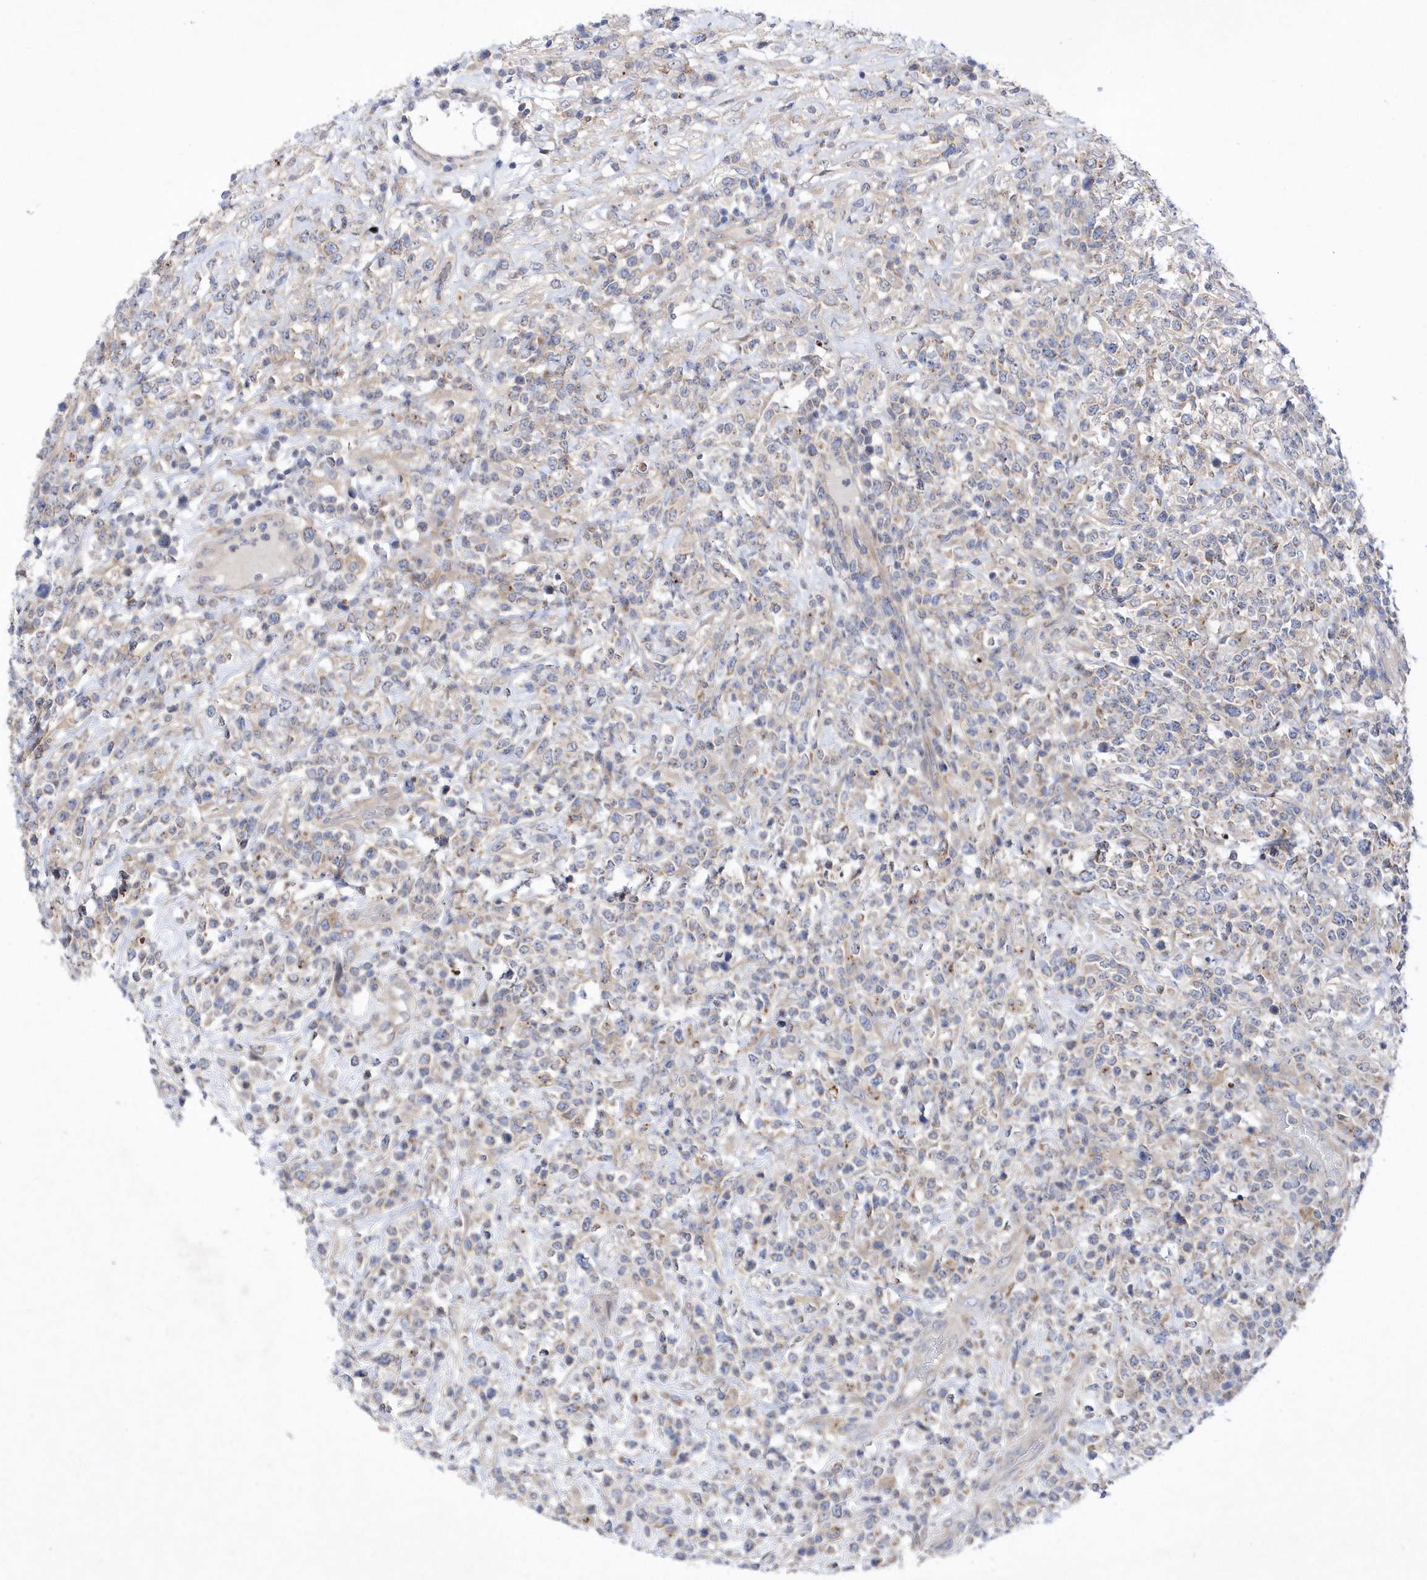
{"staining": {"intensity": "weak", "quantity": "<25%", "location": "cytoplasmic/membranous"}, "tissue": "lymphoma", "cell_type": "Tumor cells", "image_type": "cancer", "snomed": [{"axis": "morphology", "description": "Malignant lymphoma, non-Hodgkin's type, High grade"}, {"axis": "topography", "description": "Colon"}], "caption": "This is an immunohistochemistry histopathology image of human lymphoma. There is no positivity in tumor cells.", "gene": "LONRF2", "patient": {"sex": "female", "age": 53}}